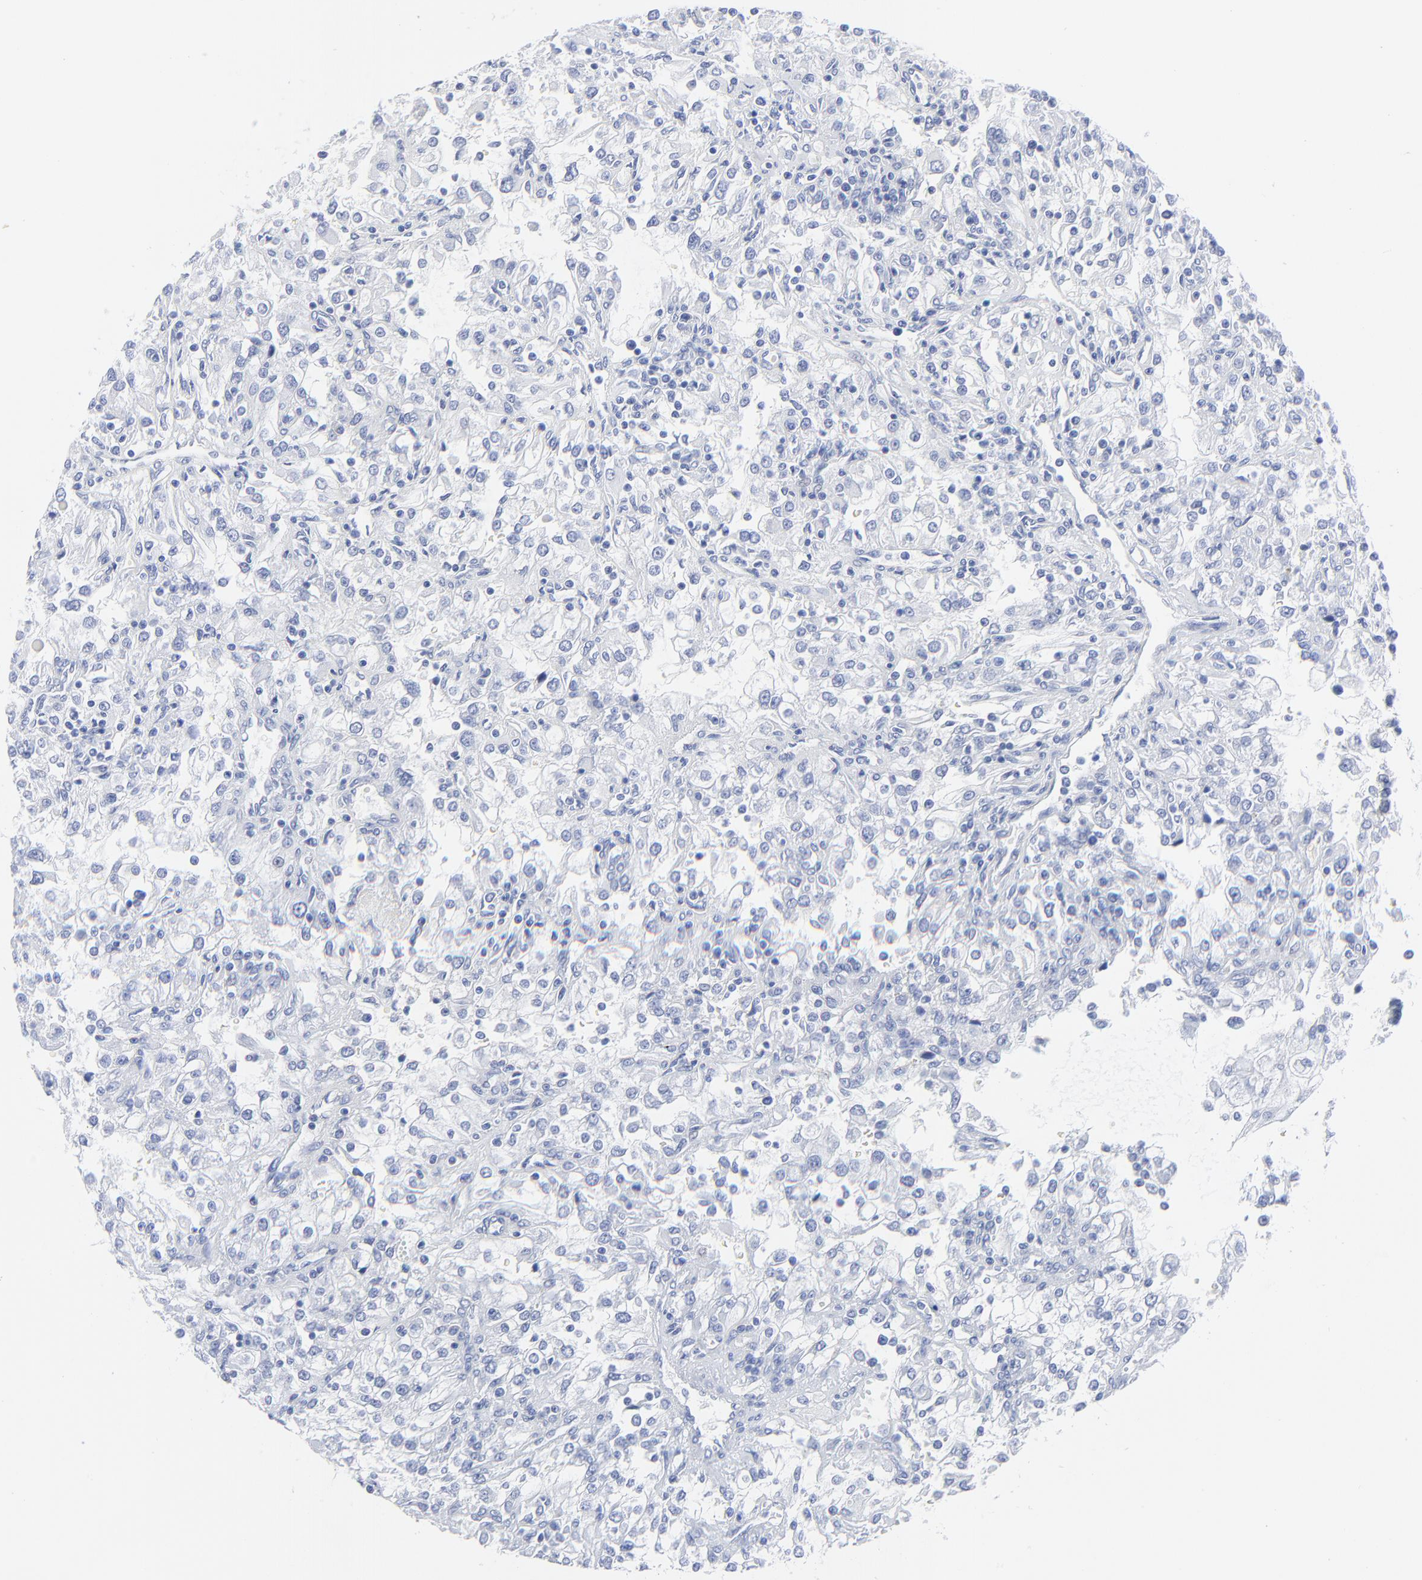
{"staining": {"intensity": "negative", "quantity": "none", "location": "none"}, "tissue": "renal cancer", "cell_type": "Tumor cells", "image_type": "cancer", "snomed": [{"axis": "morphology", "description": "Adenocarcinoma, NOS"}, {"axis": "topography", "description": "Kidney"}], "caption": "Immunohistochemistry histopathology image of neoplastic tissue: human renal cancer (adenocarcinoma) stained with DAB demonstrates no significant protein positivity in tumor cells.", "gene": "PSD3", "patient": {"sex": "female", "age": 52}}